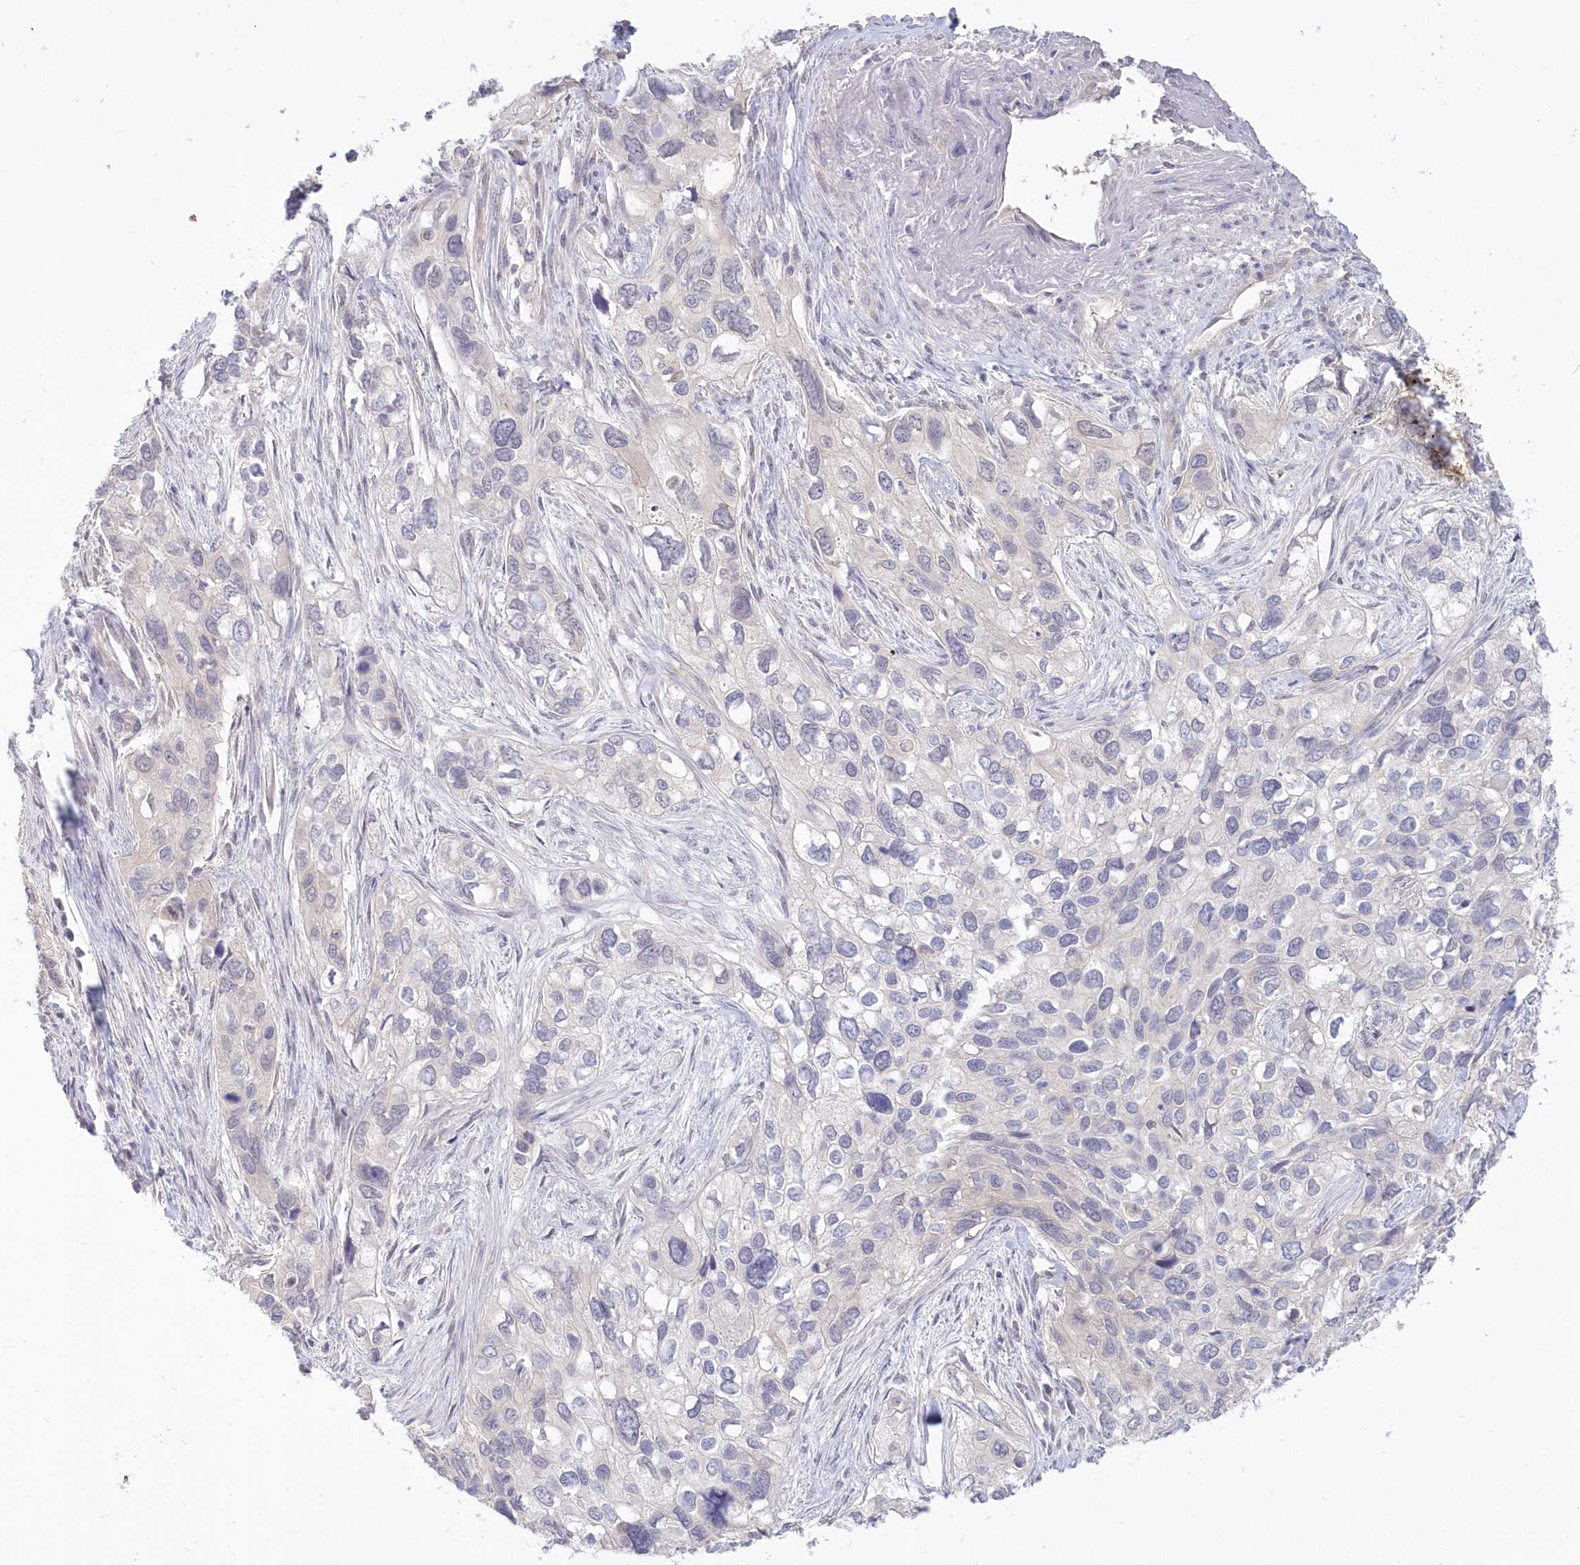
{"staining": {"intensity": "negative", "quantity": "none", "location": "none"}, "tissue": "cervical cancer", "cell_type": "Tumor cells", "image_type": "cancer", "snomed": [{"axis": "morphology", "description": "Squamous cell carcinoma, NOS"}, {"axis": "topography", "description": "Cervix"}], "caption": "Human cervical cancer stained for a protein using IHC displays no expression in tumor cells.", "gene": "KATNA1", "patient": {"sex": "female", "age": 55}}